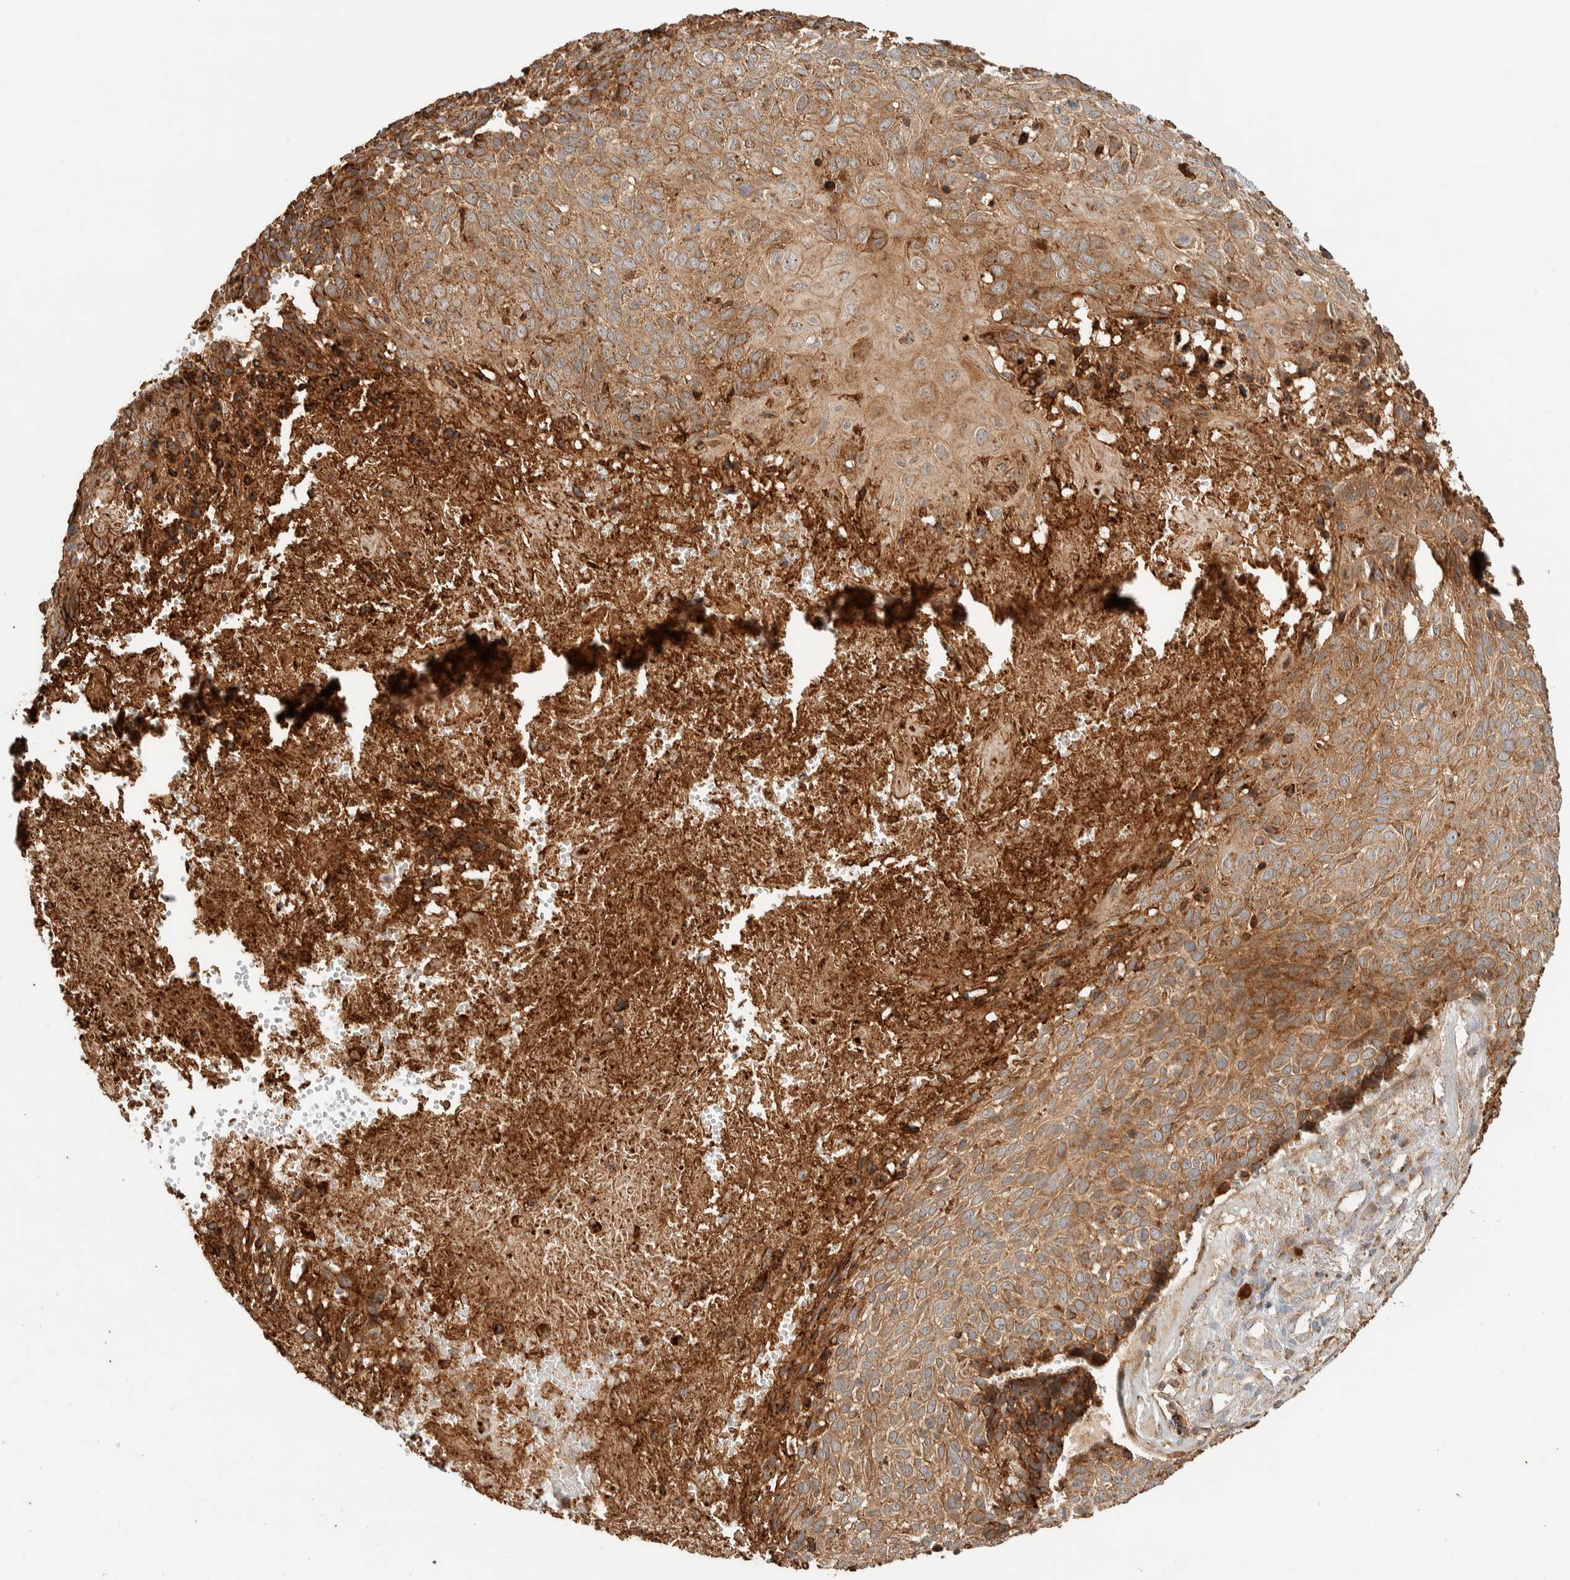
{"staining": {"intensity": "moderate", "quantity": ">75%", "location": "cytoplasmic/membranous"}, "tissue": "cervical cancer", "cell_type": "Tumor cells", "image_type": "cancer", "snomed": [{"axis": "morphology", "description": "Squamous cell carcinoma, NOS"}, {"axis": "topography", "description": "Cervix"}], "caption": "Cervical squamous cell carcinoma tissue demonstrates moderate cytoplasmic/membranous positivity in about >75% of tumor cells, visualized by immunohistochemistry.", "gene": "KIF9", "patient": {"sex": "female", "age": 74}}